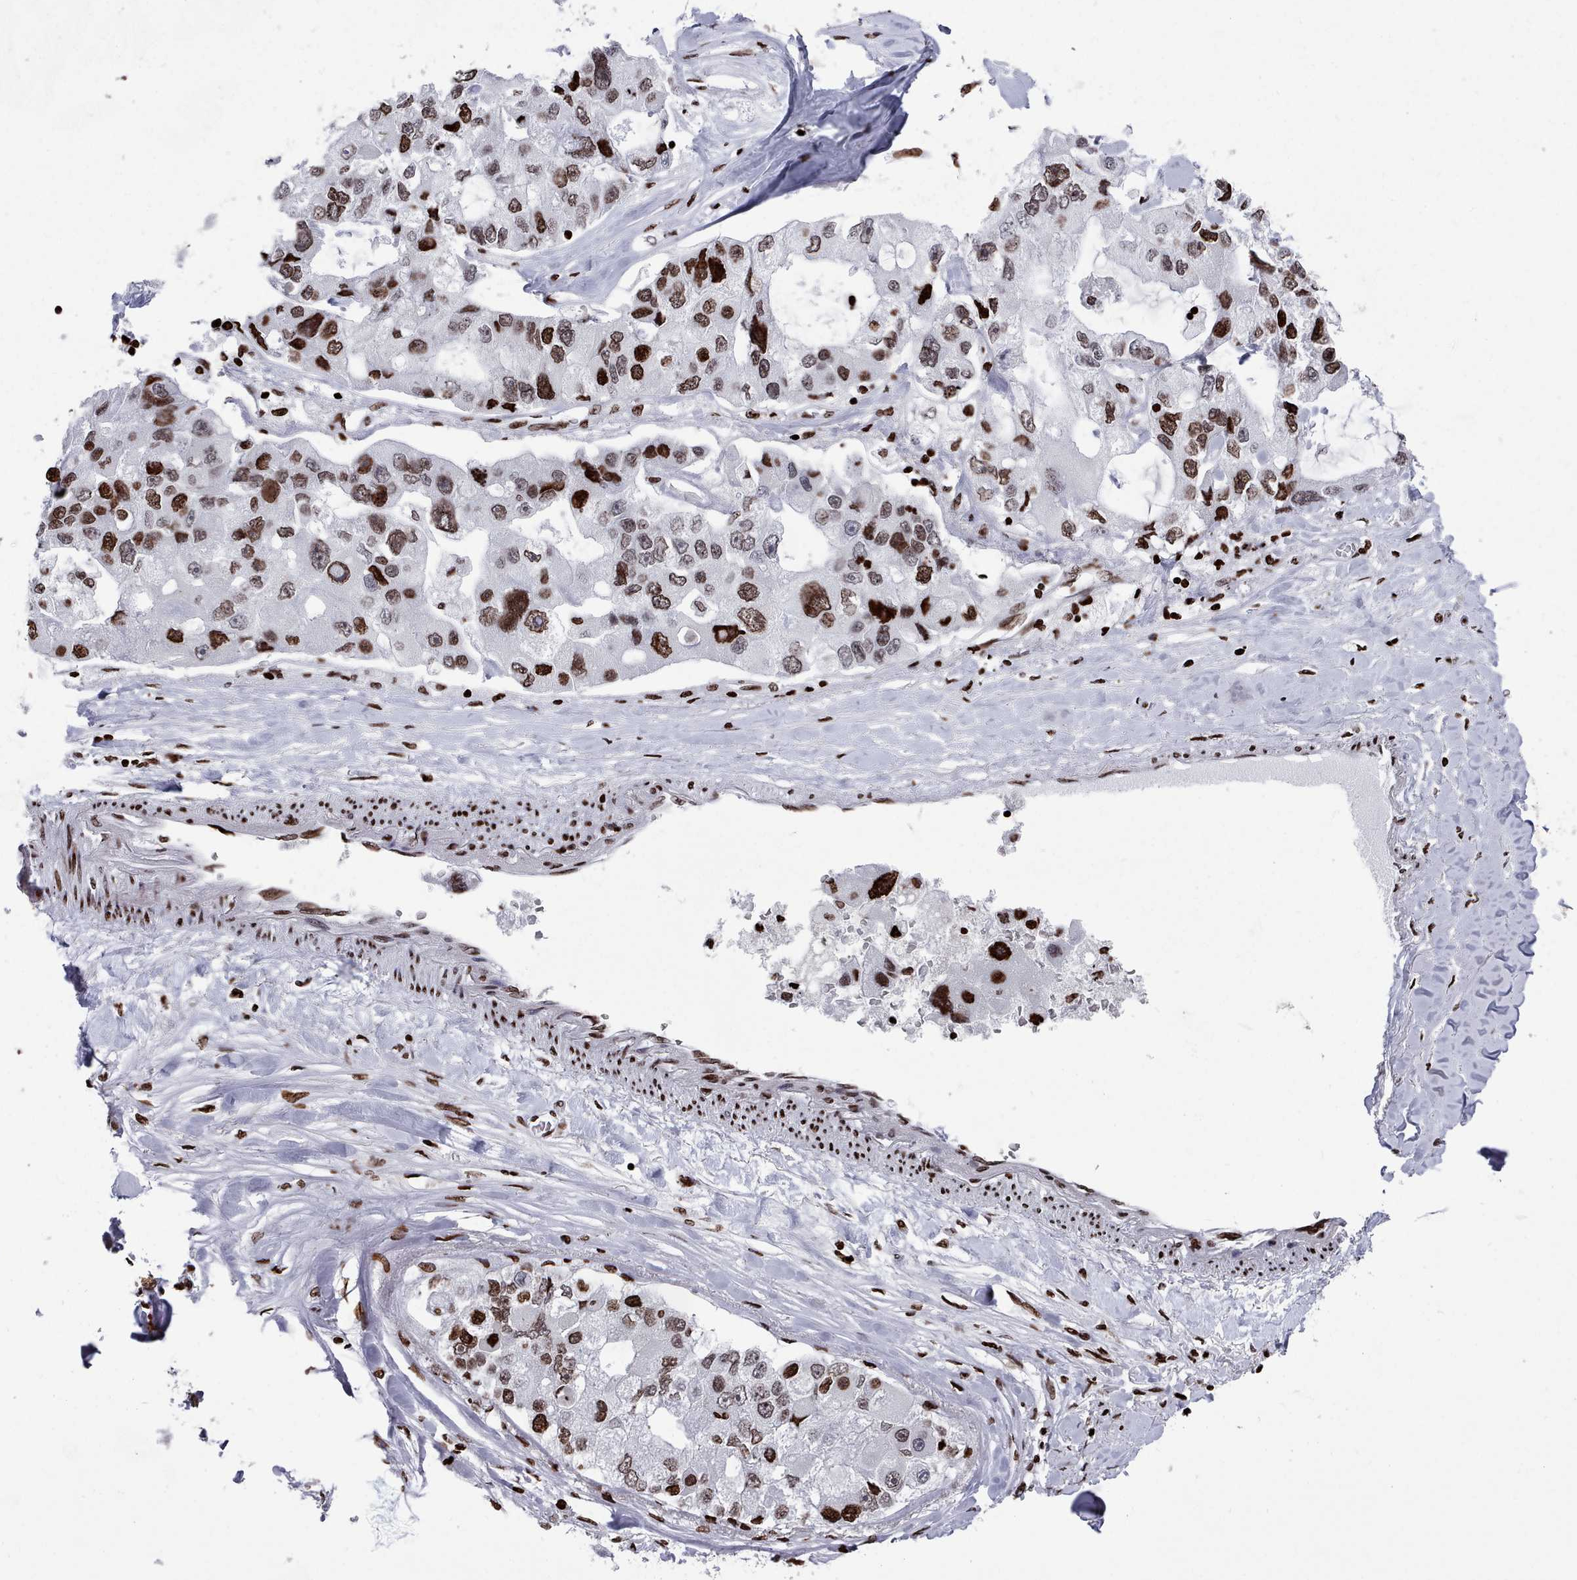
{"staining": {"intensity": "strong", "quantity": "25%-75%", "location": "nuclear"}, "tissue": "lung cancer", "cell_type": "Tumor cells", "image_type": "cancer", "snomed": [{"axis": "morphology", "description": "Adenocarcinoma, NOS"}, {"axis": "topography", "description": "Lung"}], "caption": "Approximately 25%-75% of tumor cells in lung cancer demonstrate strong nuclear protein staining as visualized by brown immunohistochemical staining.", "gene": "PCDHB12", "patient": {"sex": "female", "age": 54}}